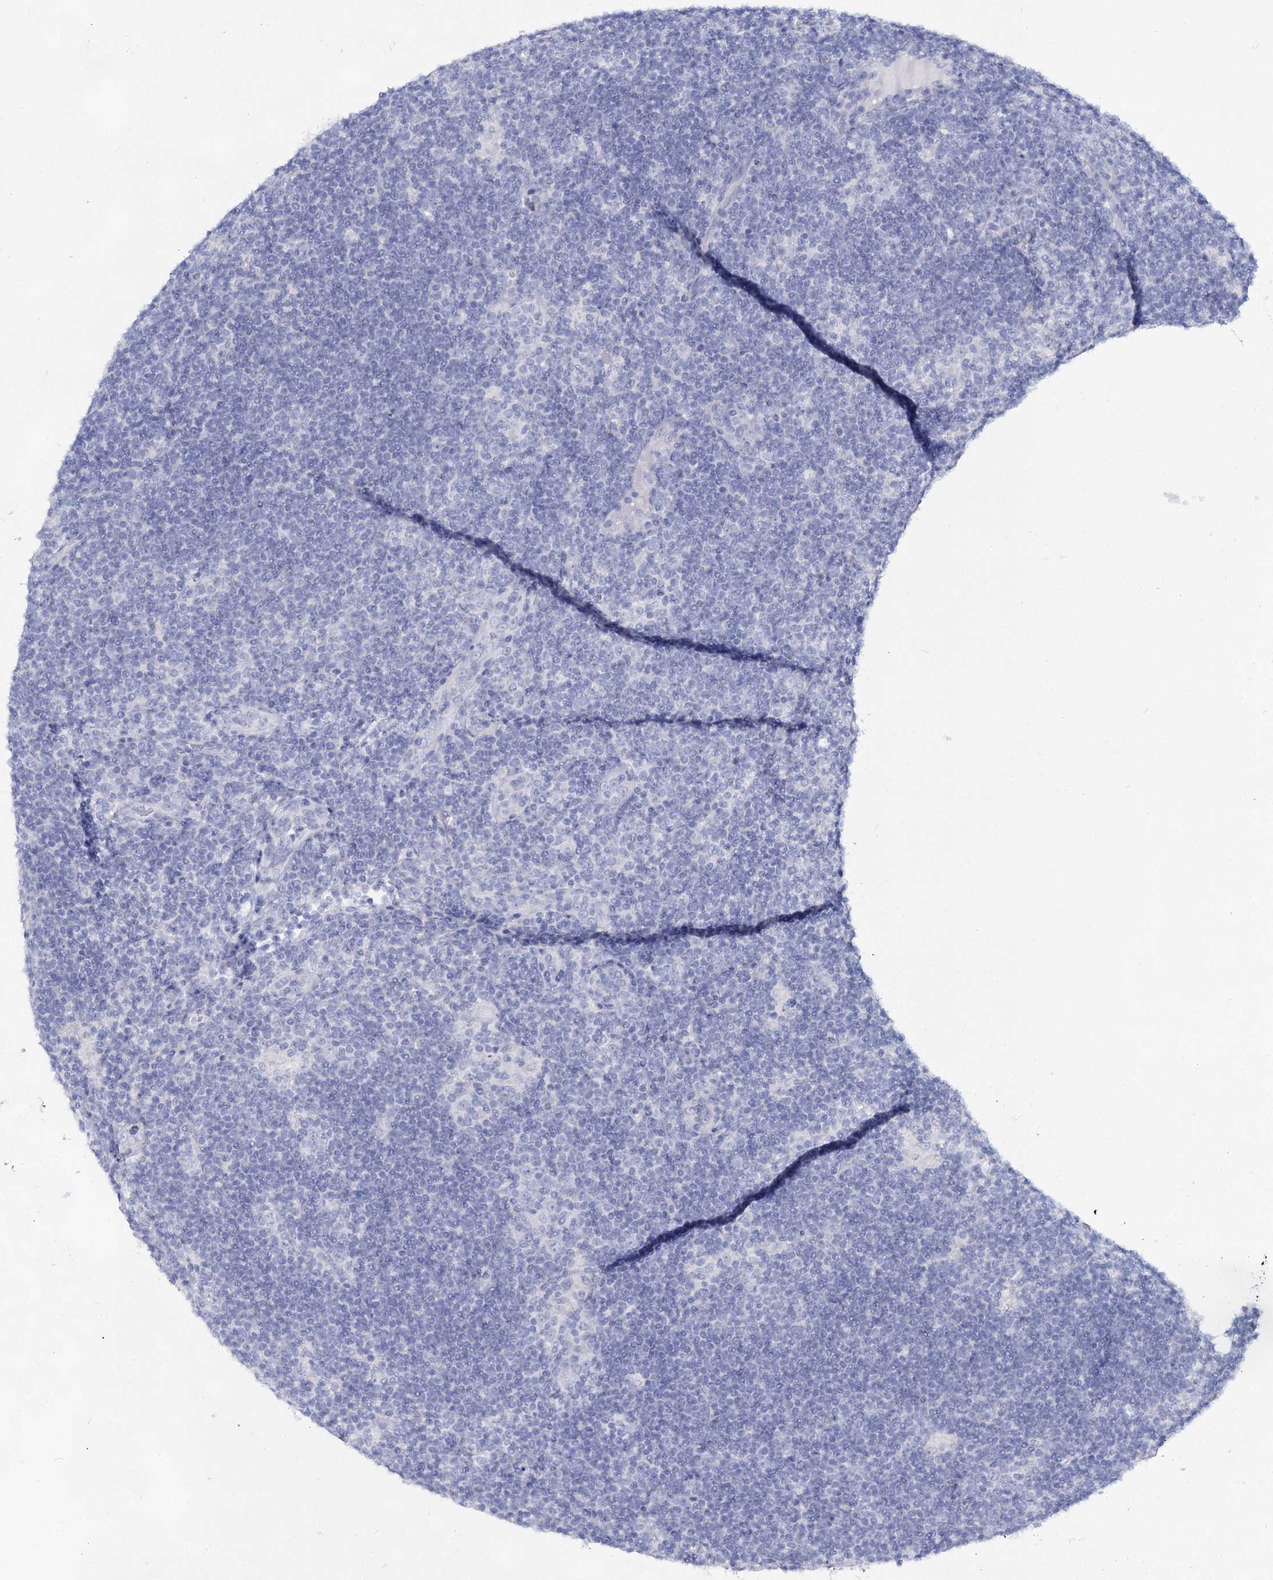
{"staining": {"intensity": "negative", "quantity": "none", "location": "none"}, "tissue": "lymphoma", "cell_type": "Tumor cells", "image_type": "cancer", "snomed": [{"axis": "morphology", "description": "Hodgkin's disease, NOS"}, {"axis": "topography", "description": "Lymph node"}], "caption": "Immunohistochemical staining of Hodgkin's disease displays no significant expression in tumor cells.", "gene": "SLC17A2", "patient": {"sex": "female", "age": 57}}